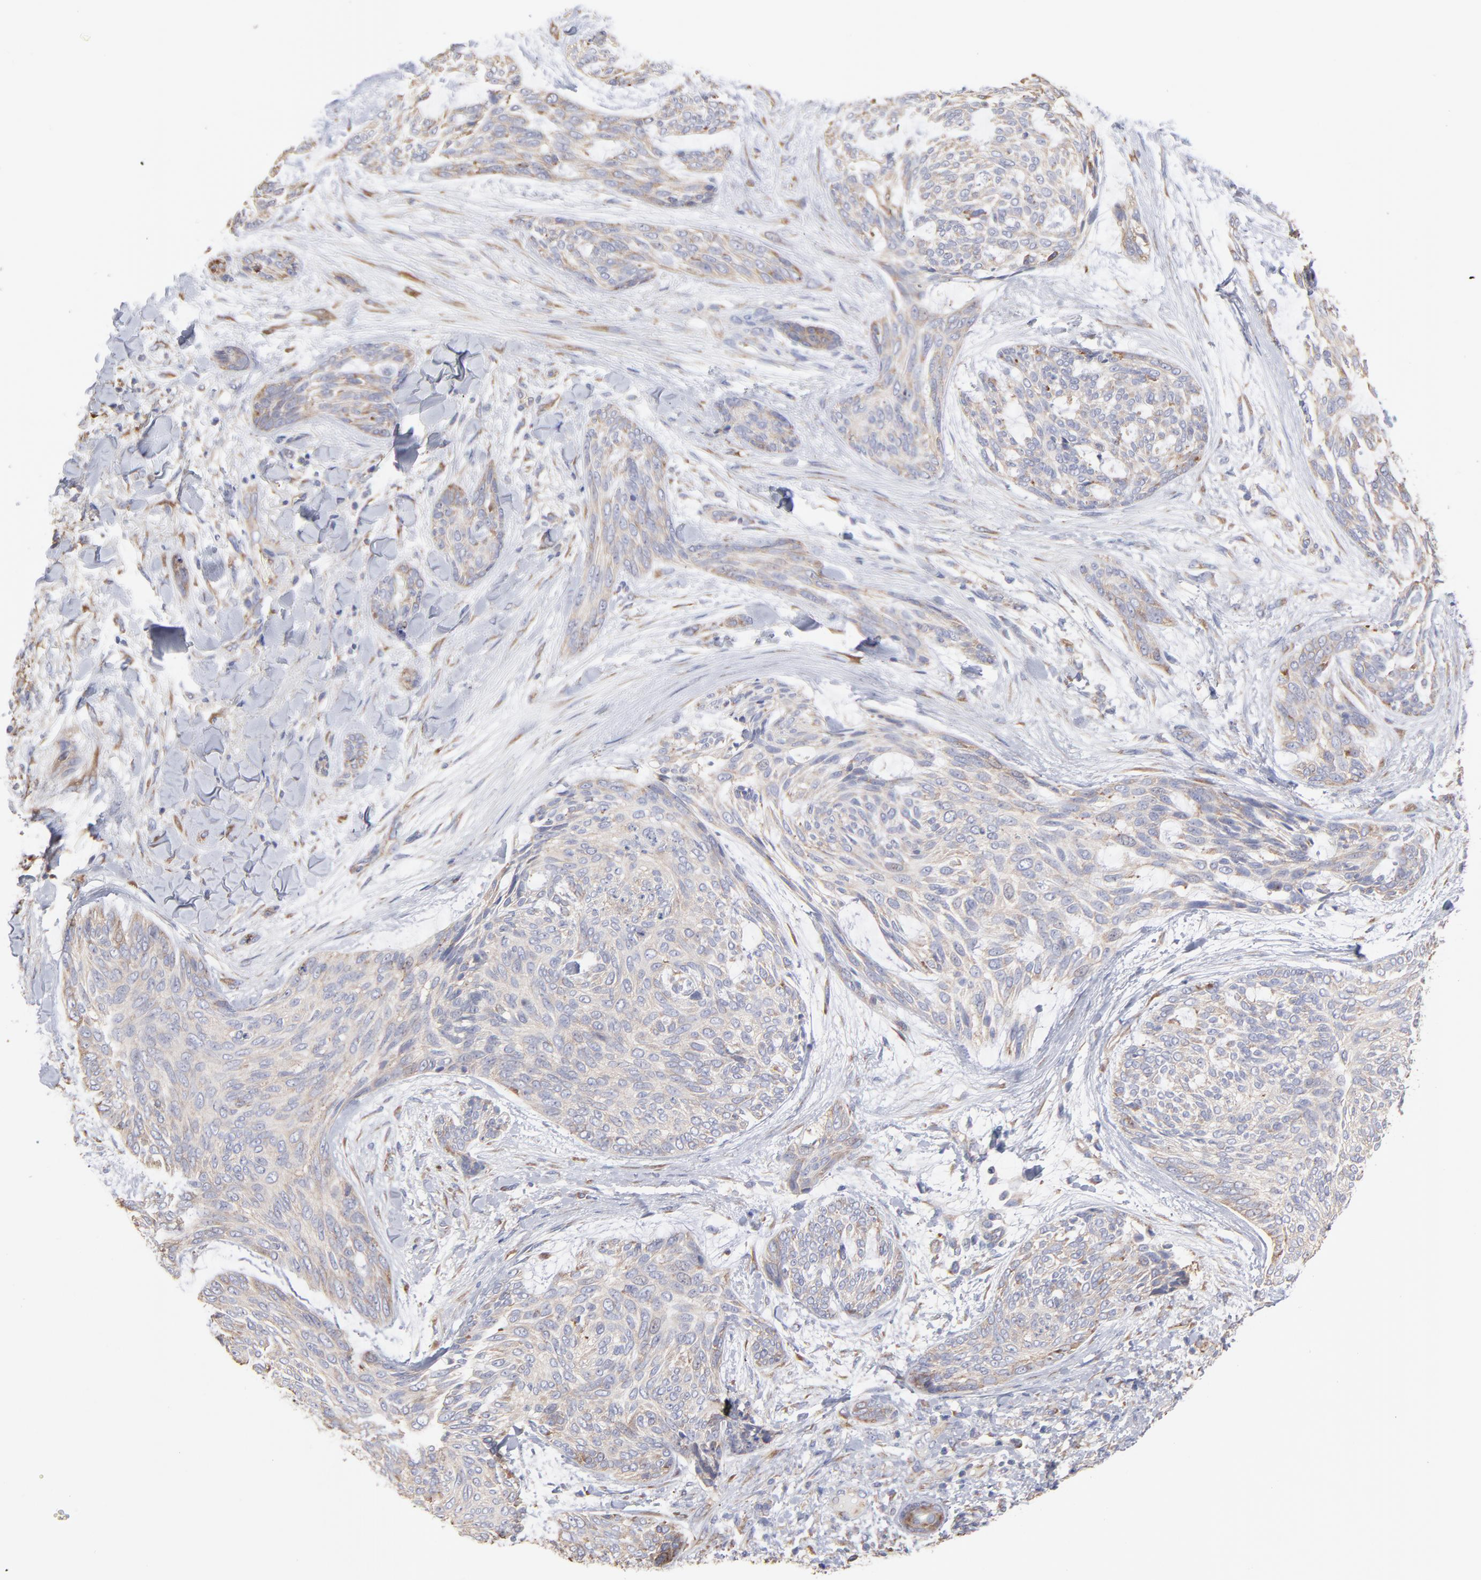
{"staining": {"intensity": "weak", "quantity": ">75%", "location": "cytoplasmic/membranous"}, "tissue": "skin cancer", "cell_type": "Tumor cells", "image_type": "cancer", "snomed": [{"axis": "morphology", "description": "Normal tissue, NOS"}, {"axis": "morphology", "description": "Basal cell carcinoma"}, {"axis": "topography", "description": "Skin"}], "caption": "Weak cytoplasmic/membranous expression for a protein is seen in approximately >75% of tumor cells of skin basal cell carcinoma using immunohistochemistry (IHC).", "gene": "RPL3", "patient": {"sex": "female", "age": 71}}